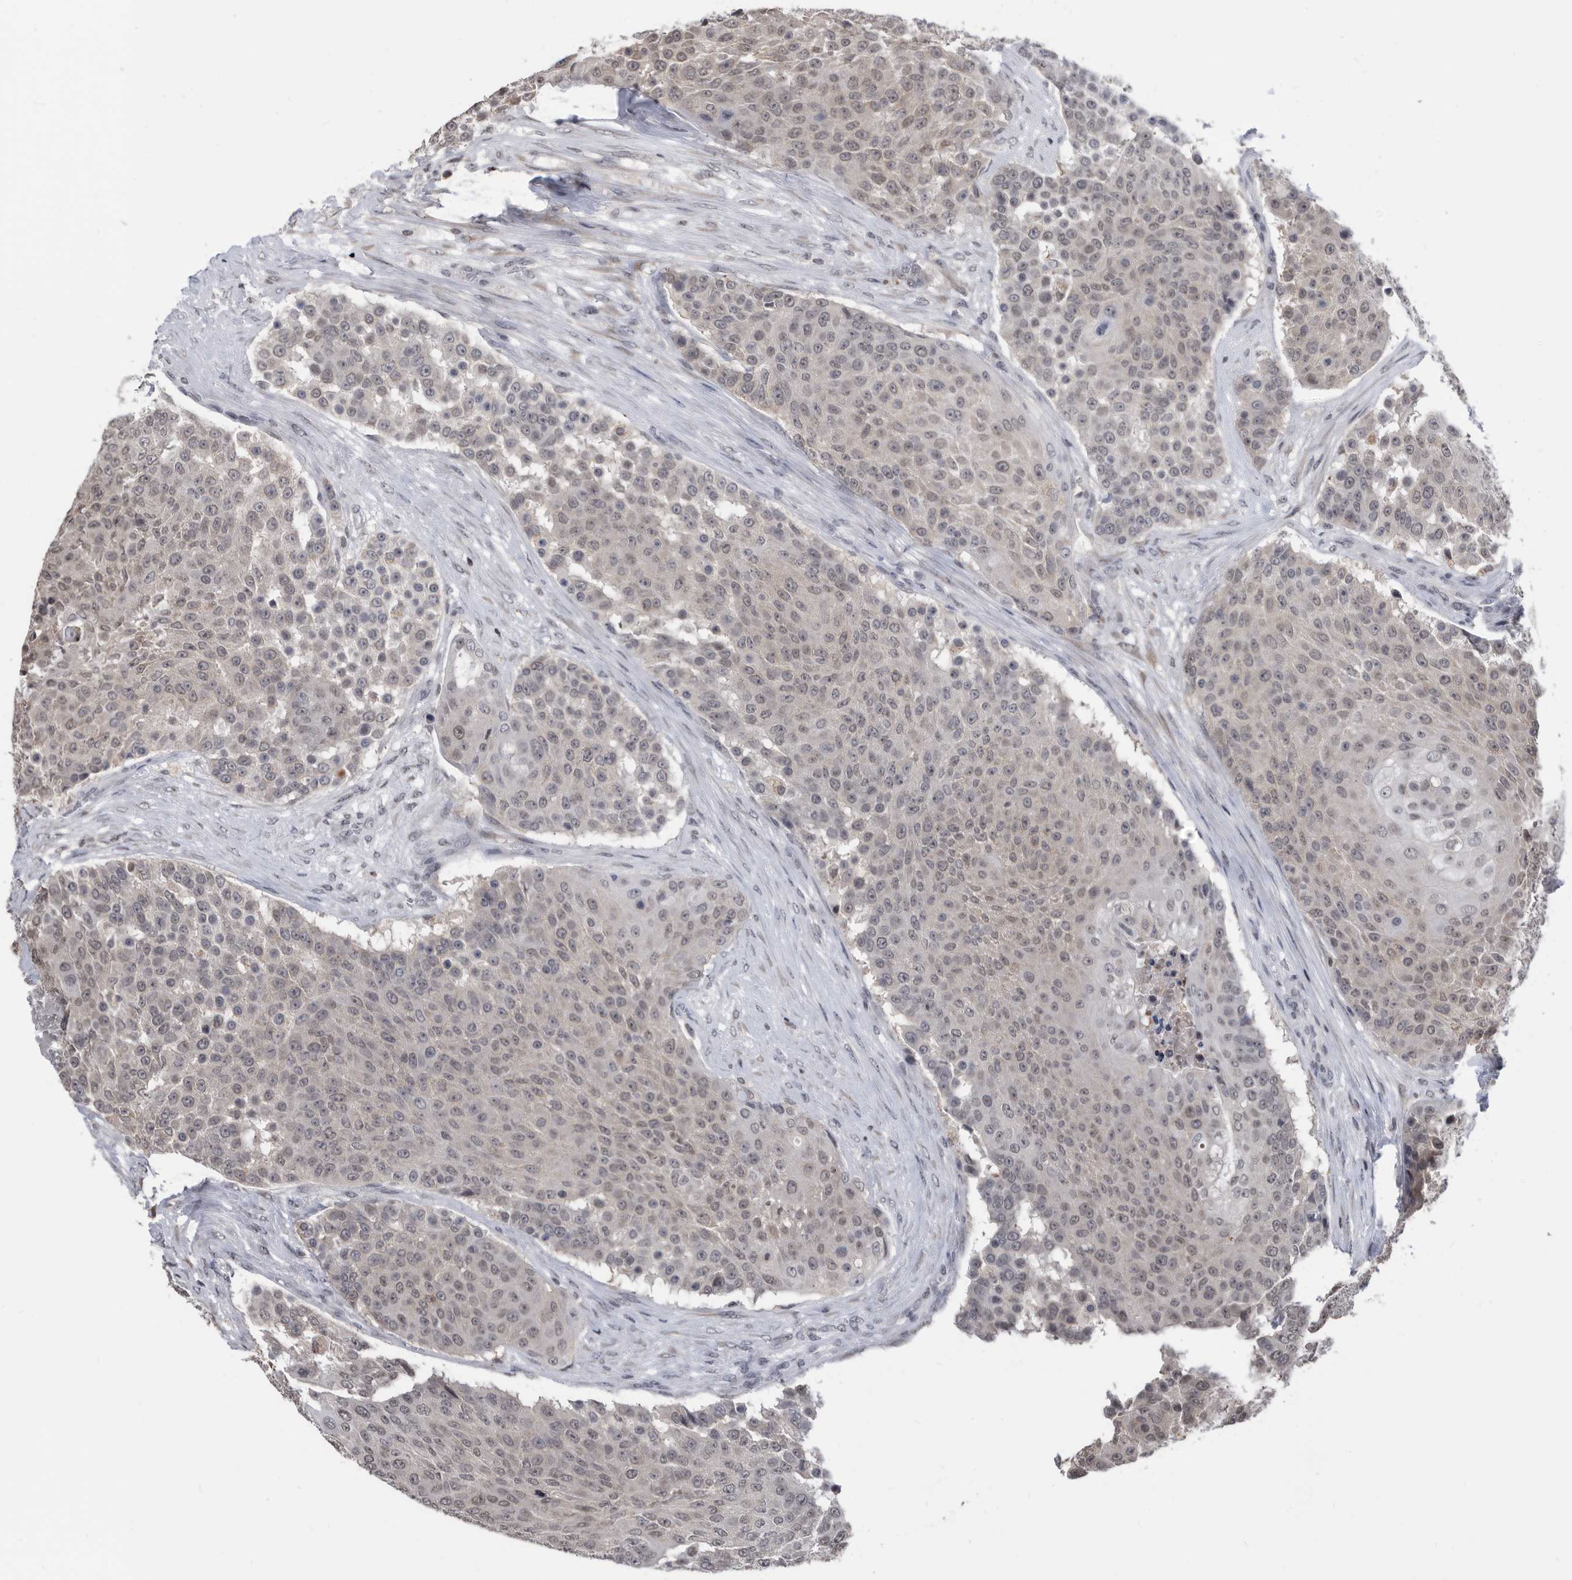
{"staining": {"intensity": "weak", "quantity": "25%-75%", "location": "nuclear"}, "tissue": "urothelial cancer", "cell_type": "Tumor cells", "image_type": "cancer", "snomed": [{"axis": "morphology", "description": "Urothelial carcinoma, High grade"}, {"axis": "topography", "description": "Urinary bladder"}], "caption": "An image showing weak nuclear expression in about 25%-75% of tumor cells in urothelial carcinoma (high-grade), as visualized by brown immunohistochemical staining.", "gene": "TSTD1", "patient": {"sex": "female", "age": 63}}